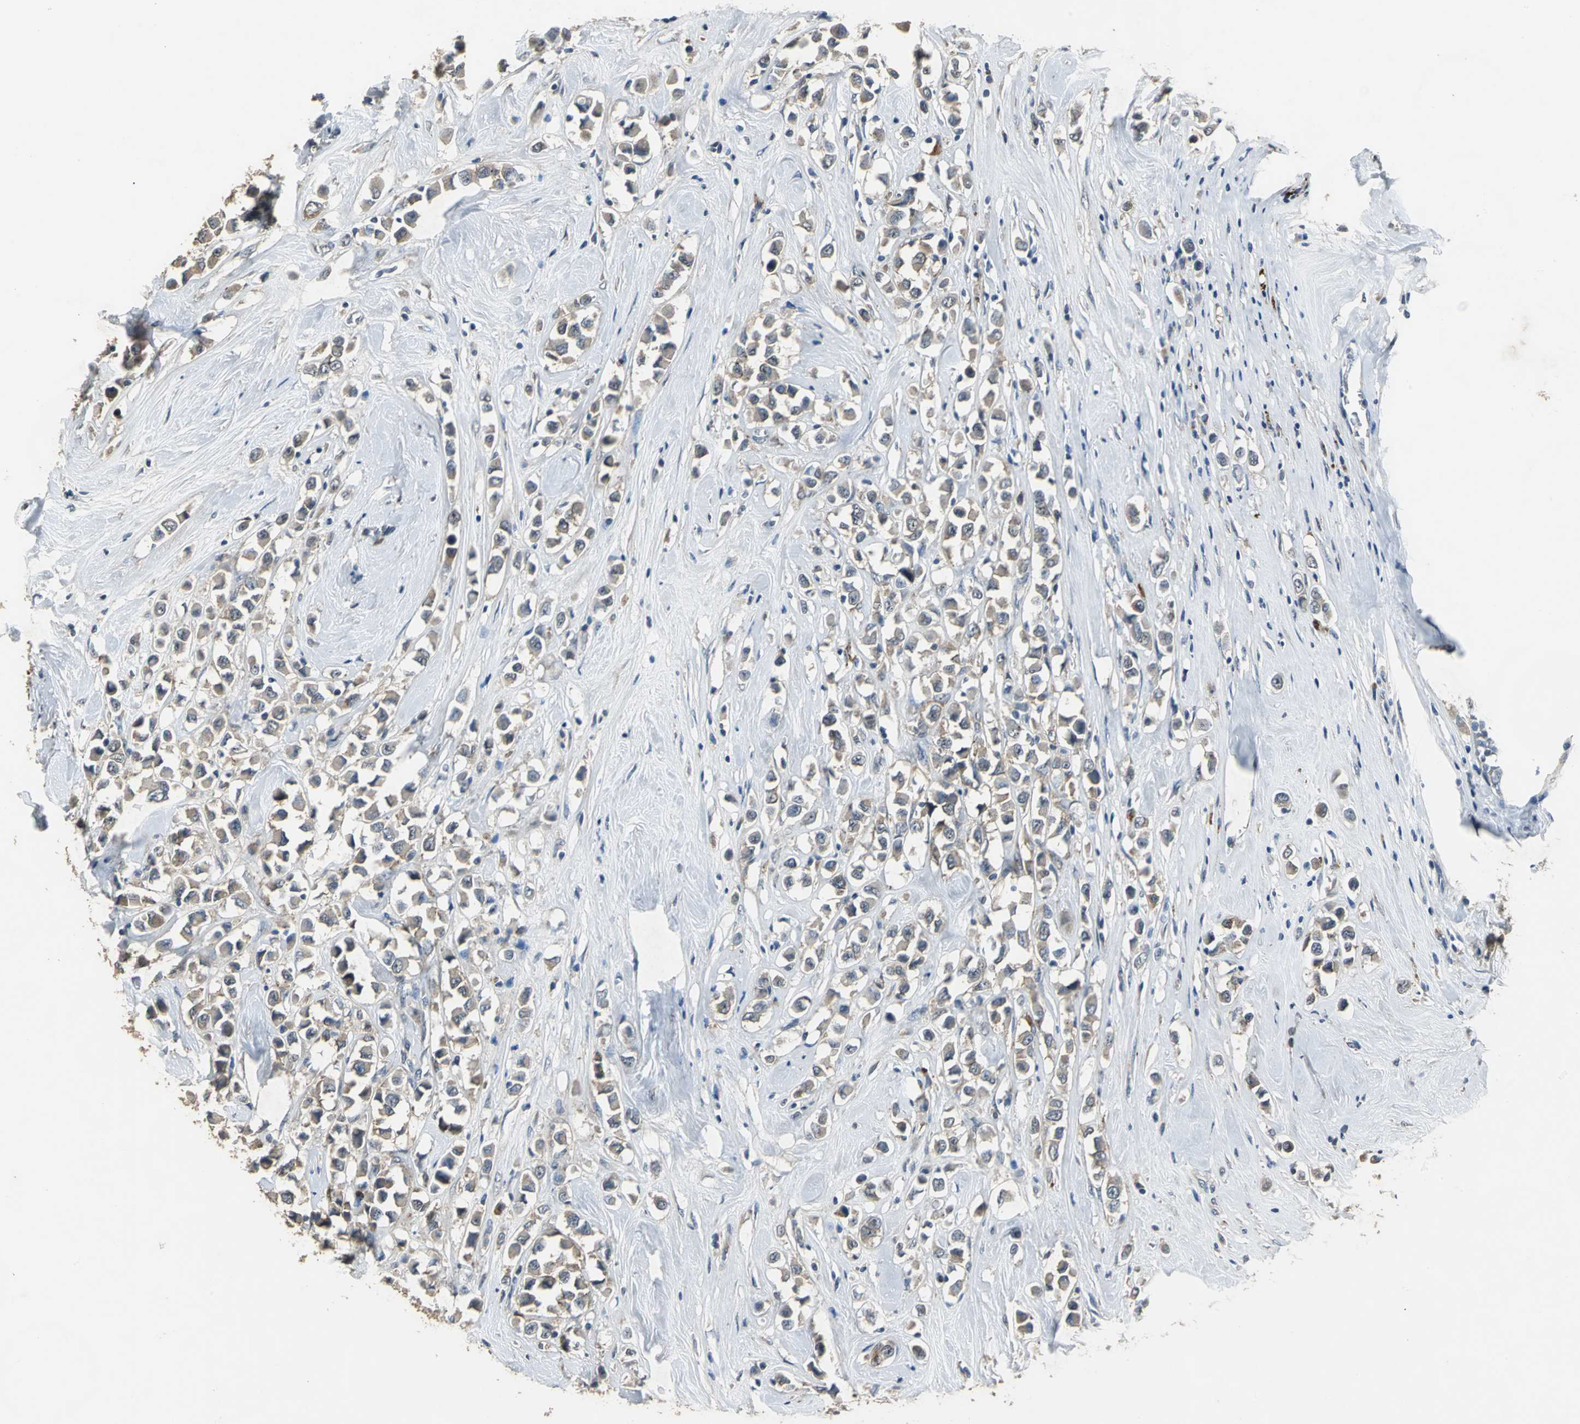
{"staining": {"intensity": "weak", "quantity": ">75%", "location": "cytoplasmic/membranous"}, "tissue": "breast cancer", "cell_type": "Tumor cells", "image_type": "cancer", "snomed": [{"axis": "morphology", "description": "Duct carcinoma"}, {"axis": "topography", "description": "Breast"}], "caption": "Immunohistochemical staining of human intraductal carcinoma (breast) exhibits weak cytoplasmic/membranous protein staining in about >75% of tumor cells.", "gene": "OCLN", "patient": {"sex": "female", "age": 61}}